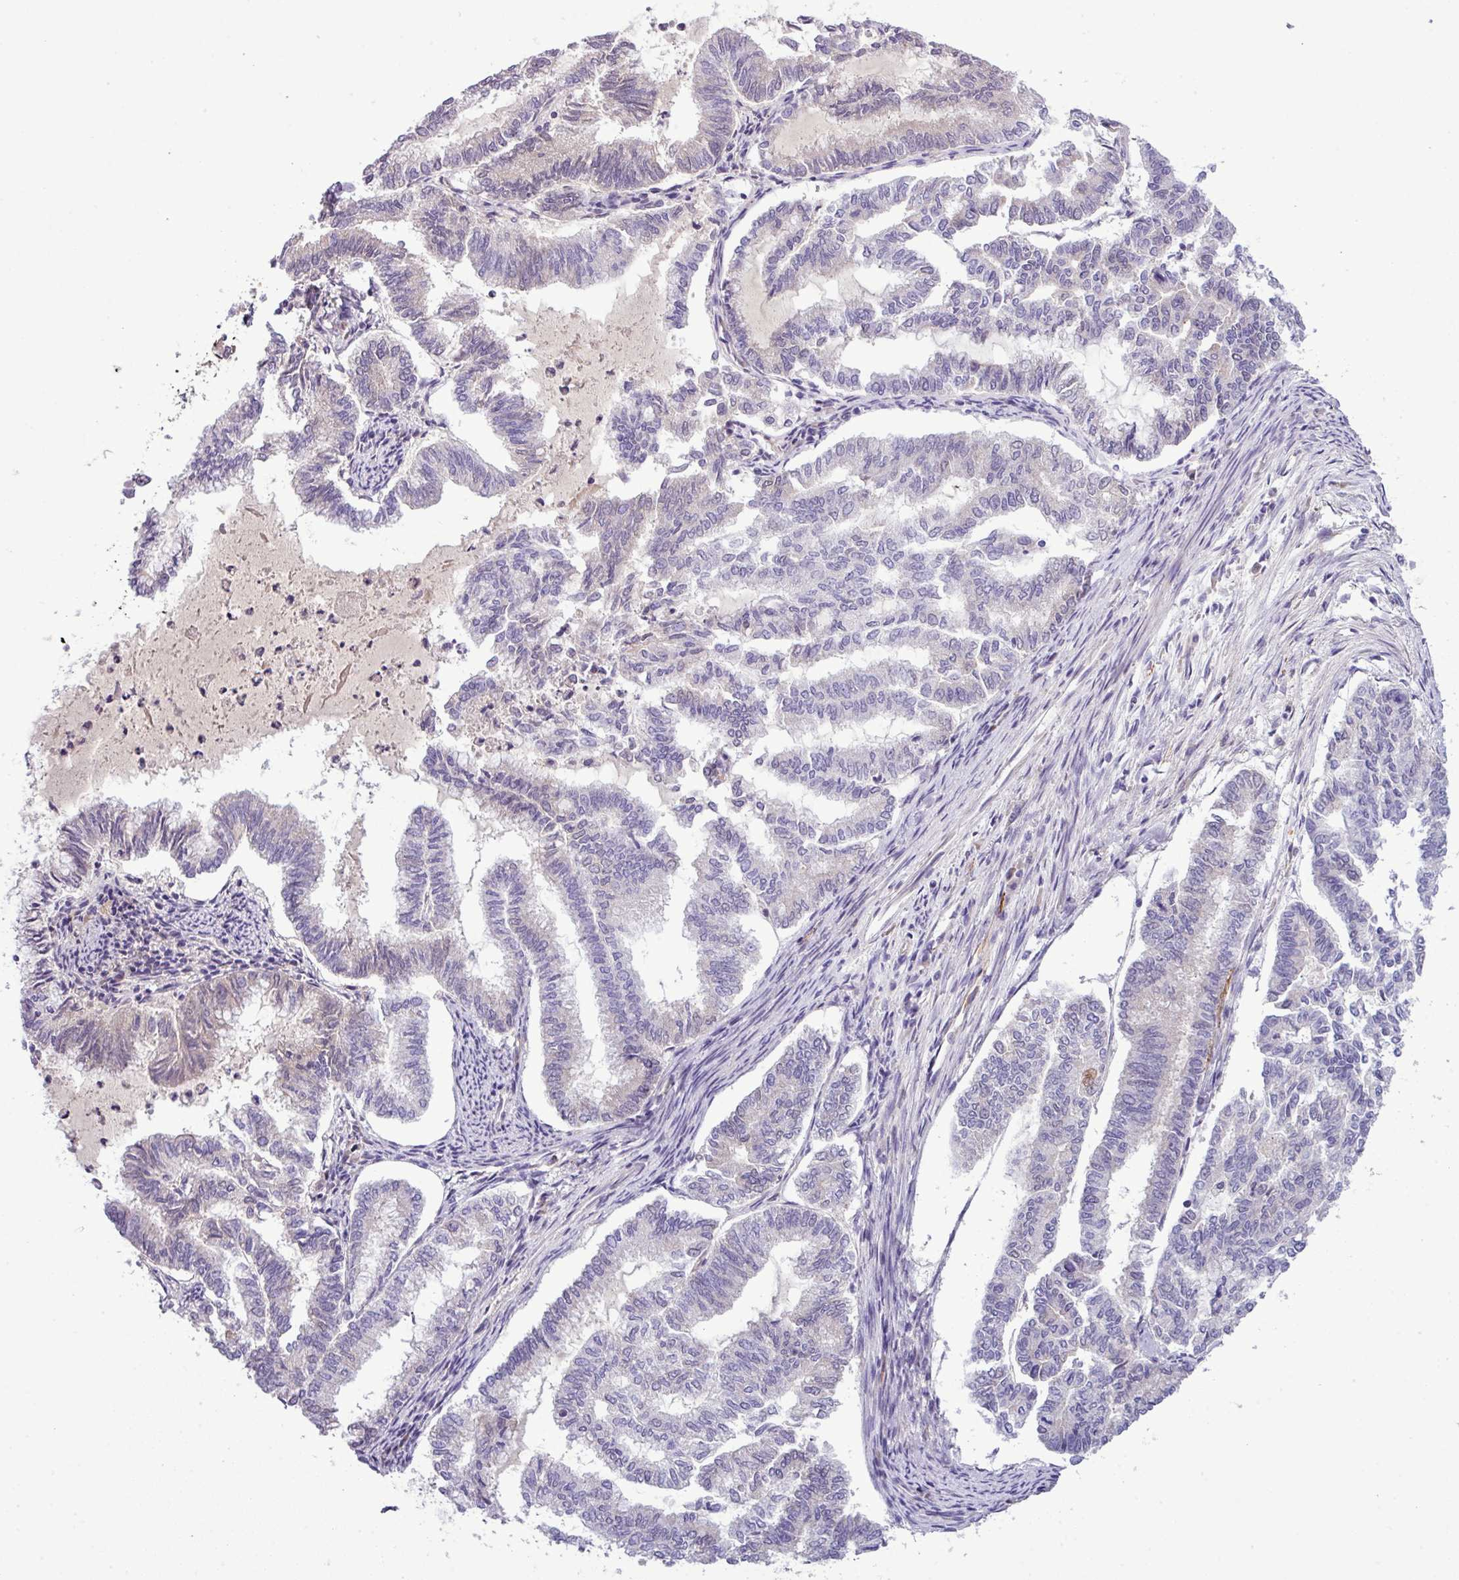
{"staining": {"intensity": "negative", "quantity": "none", "location": "none"}, "tissue": "endometrial cancer", "cell_type": "Tumor cells", "image_type": "cancer", "snomed": [{"axis": "morphology", "description": "Adenocarcinoma, NOS"}, {"axis": "topography", "description": "Endometrium"}], "caption": "Adenocarcinoma (endometrial) was stained to show a protein in brown. There is no significant staining in tumor cells.", "gene": "PARD6A", "patient": {"sex": "female", "age": 79}}